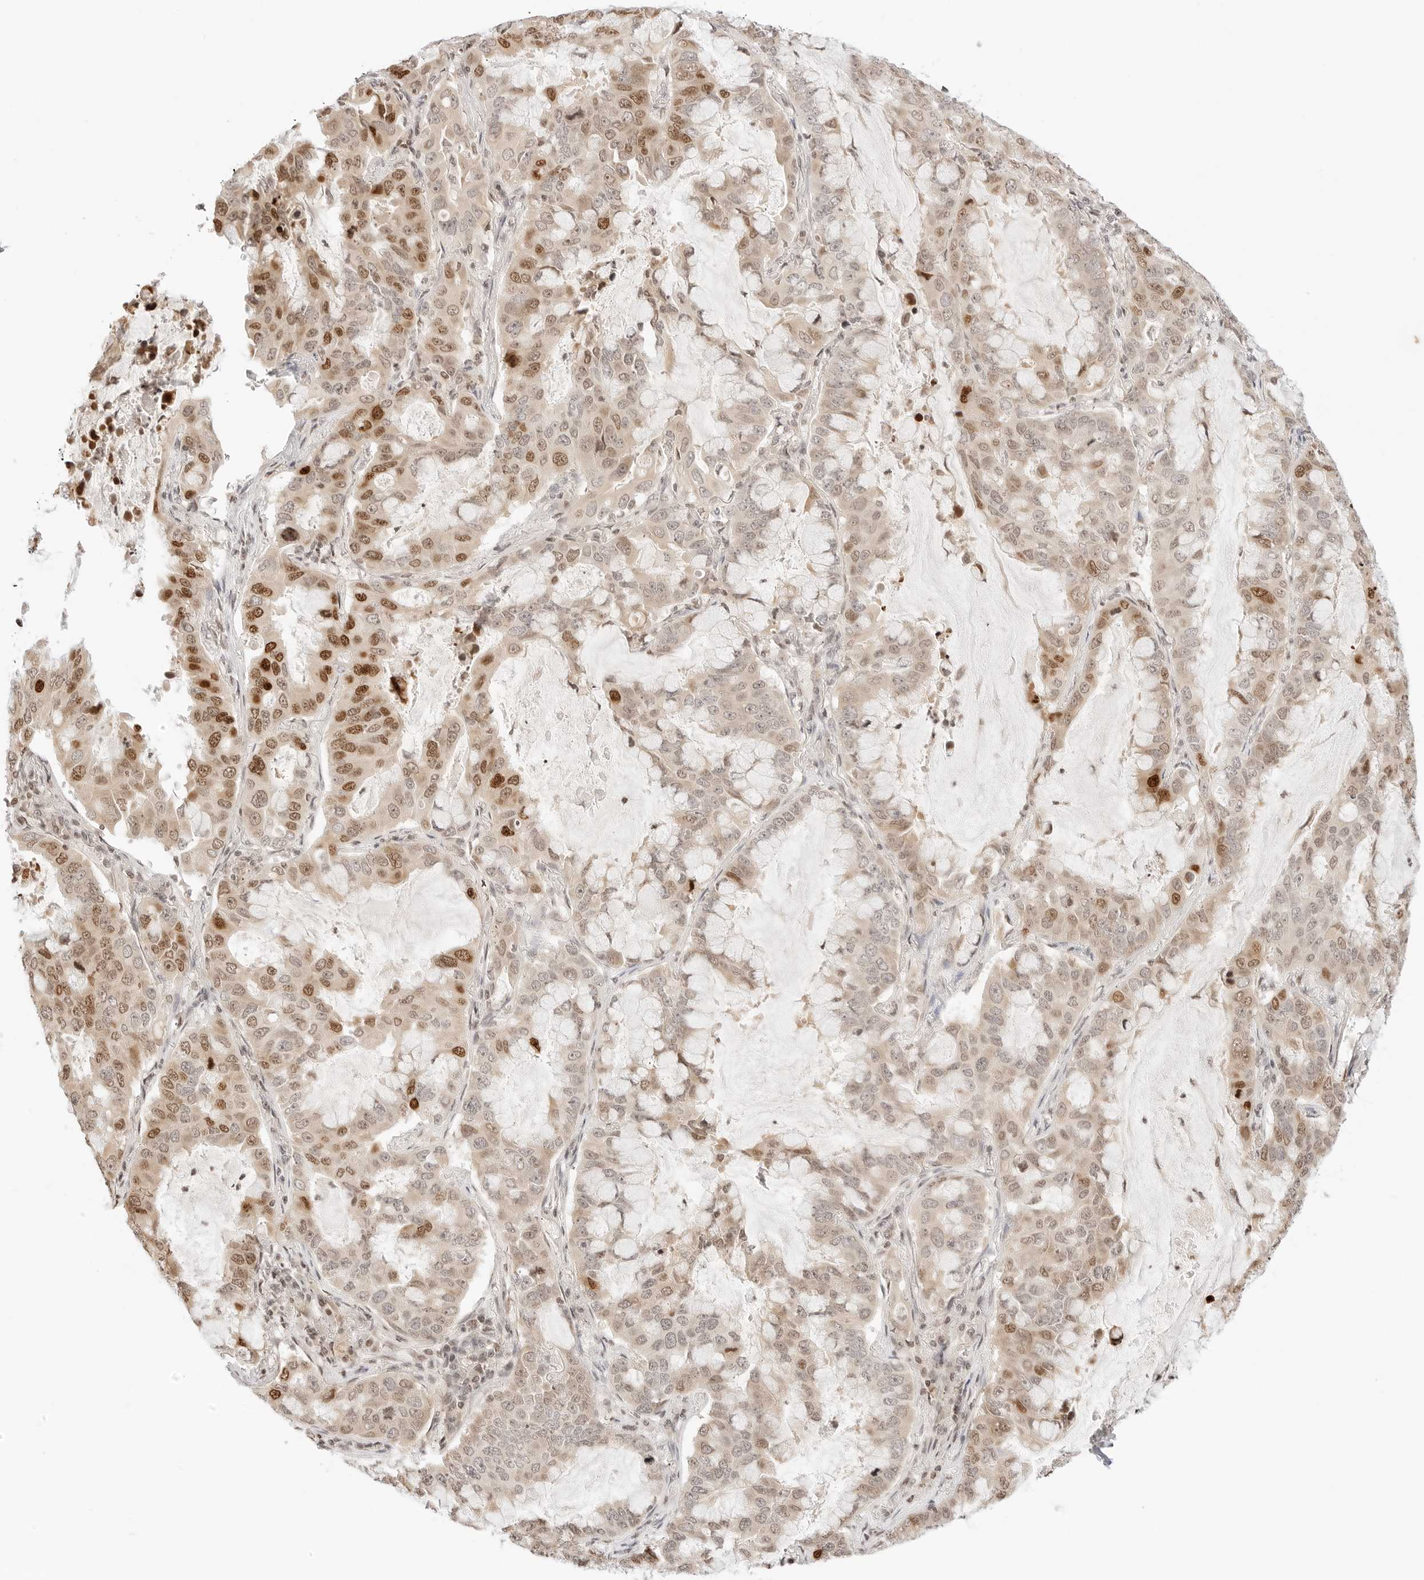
{"staining": {"intensity": "moderate", "quantity": ">75%", "location": "cytoplasmic/membranous,nuclear"}, "tissue": "lung cancer", "cell_type": "Tumor cells", "image_type": "cancer", "snomed": [{"axis": "morphology", "description": "Adenocarcinoma, NOS"}, {"axis": "topography", "description": "Lung"}], "caption": "DAB immunohistochemical staining of human lung cancer (adenocarcinoma) reveals moderate cytoplasmic/membranous and nuclear protein staining in approximately >75% of tumor cells.", "gene": "RPS6KL1", "patient": {"sex": "male", "age": 64}}